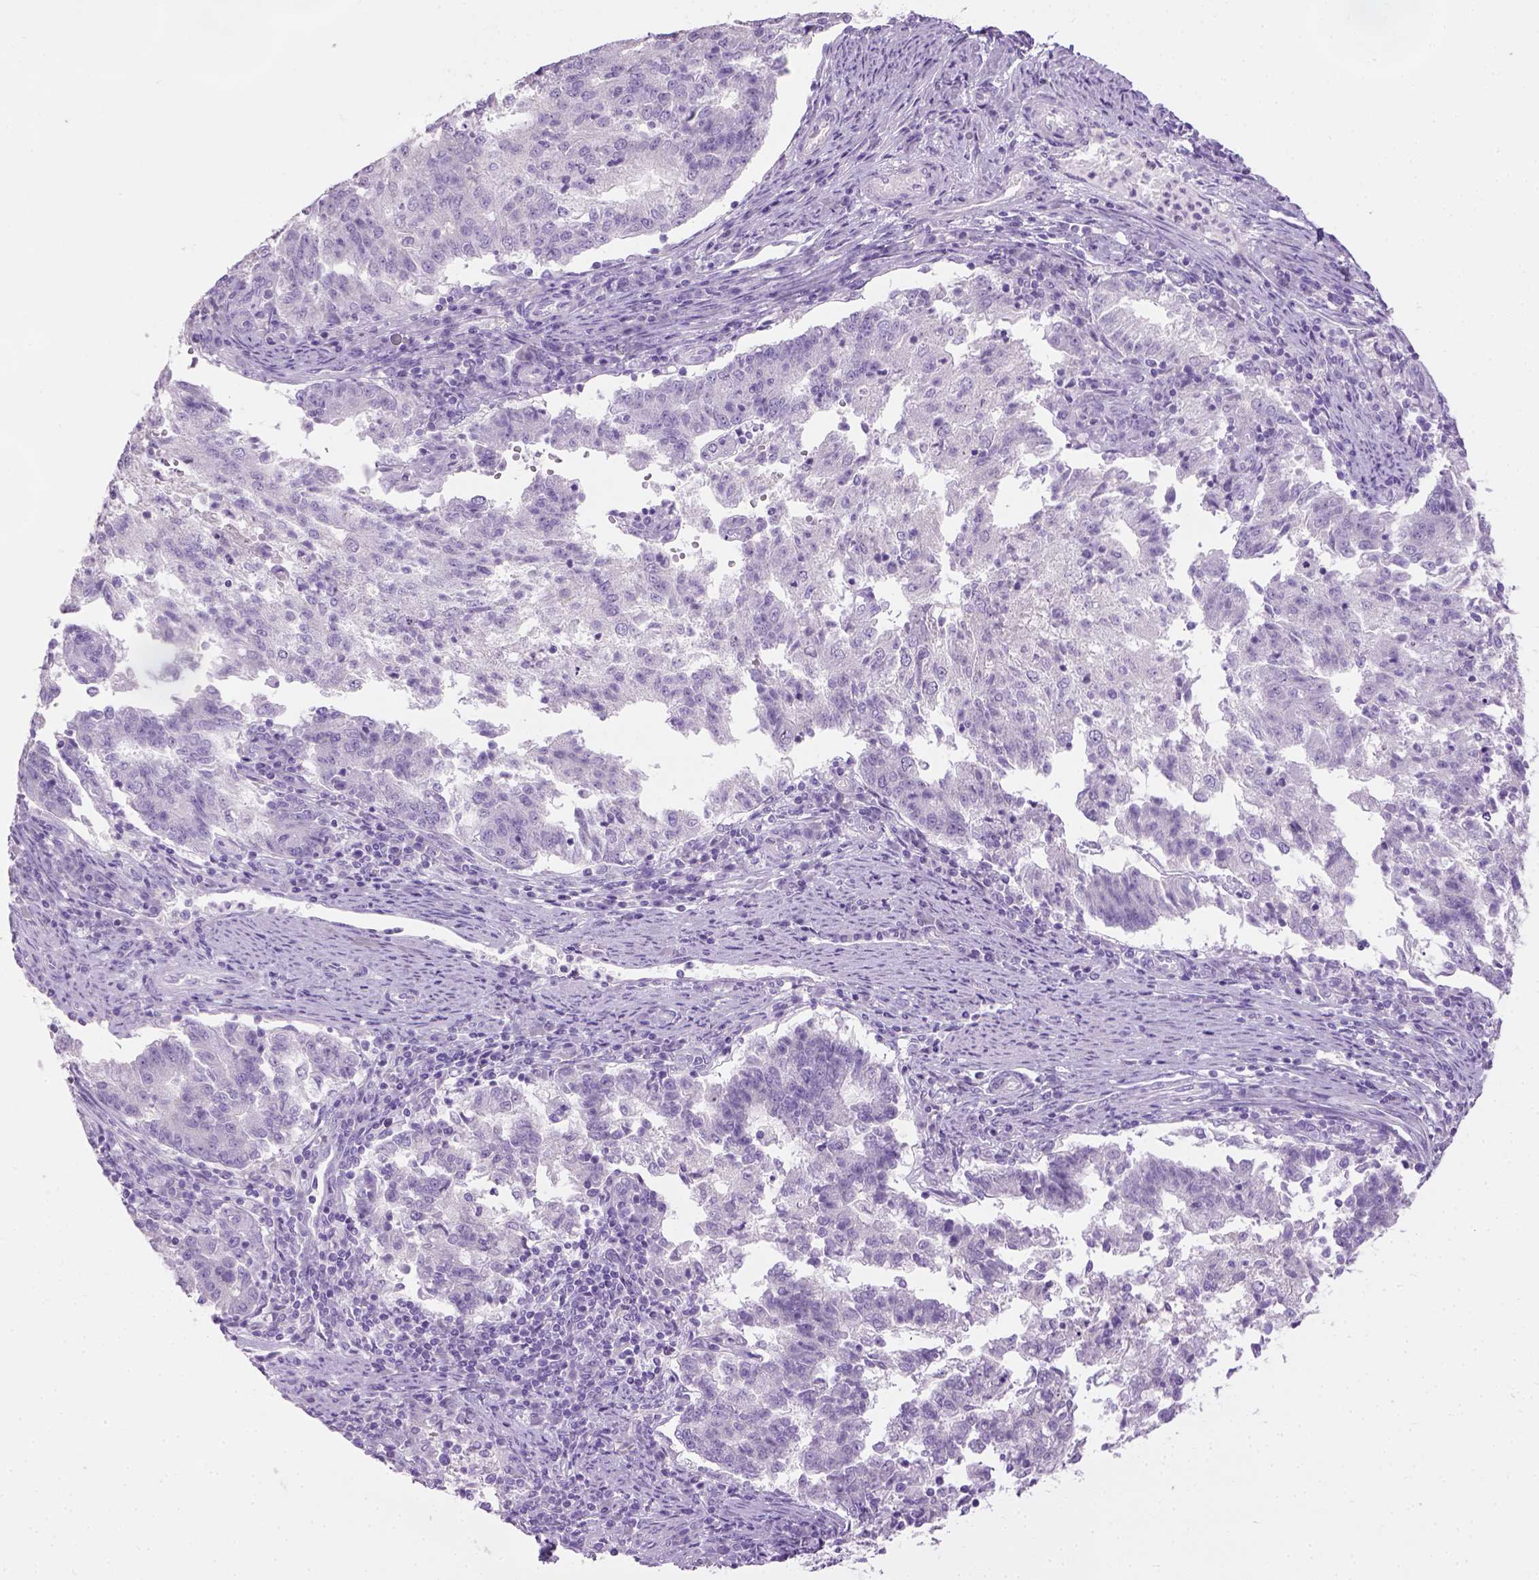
{"staining": {"intensity": "negative", "quantity": "none", "location": "none"}, "tissue": "endometrial cancer", "cell_type": "Tumor cells", "image_type": "cancer", "snomed": [{"axis": "morphology", "description": "Adenocarcinoma, NOS"}, {"axis": "topography", "description": "Endometrium"}], "caption": "High magnification brightfield microscopy of adenocarcinoma (endometrial) stained with DAB (brown) and counterstained with hematoxylin (blue): tumor cells show no significant expression.", "gene": "CYP24A1", "patient": {"sex": "female", "age": 82}}